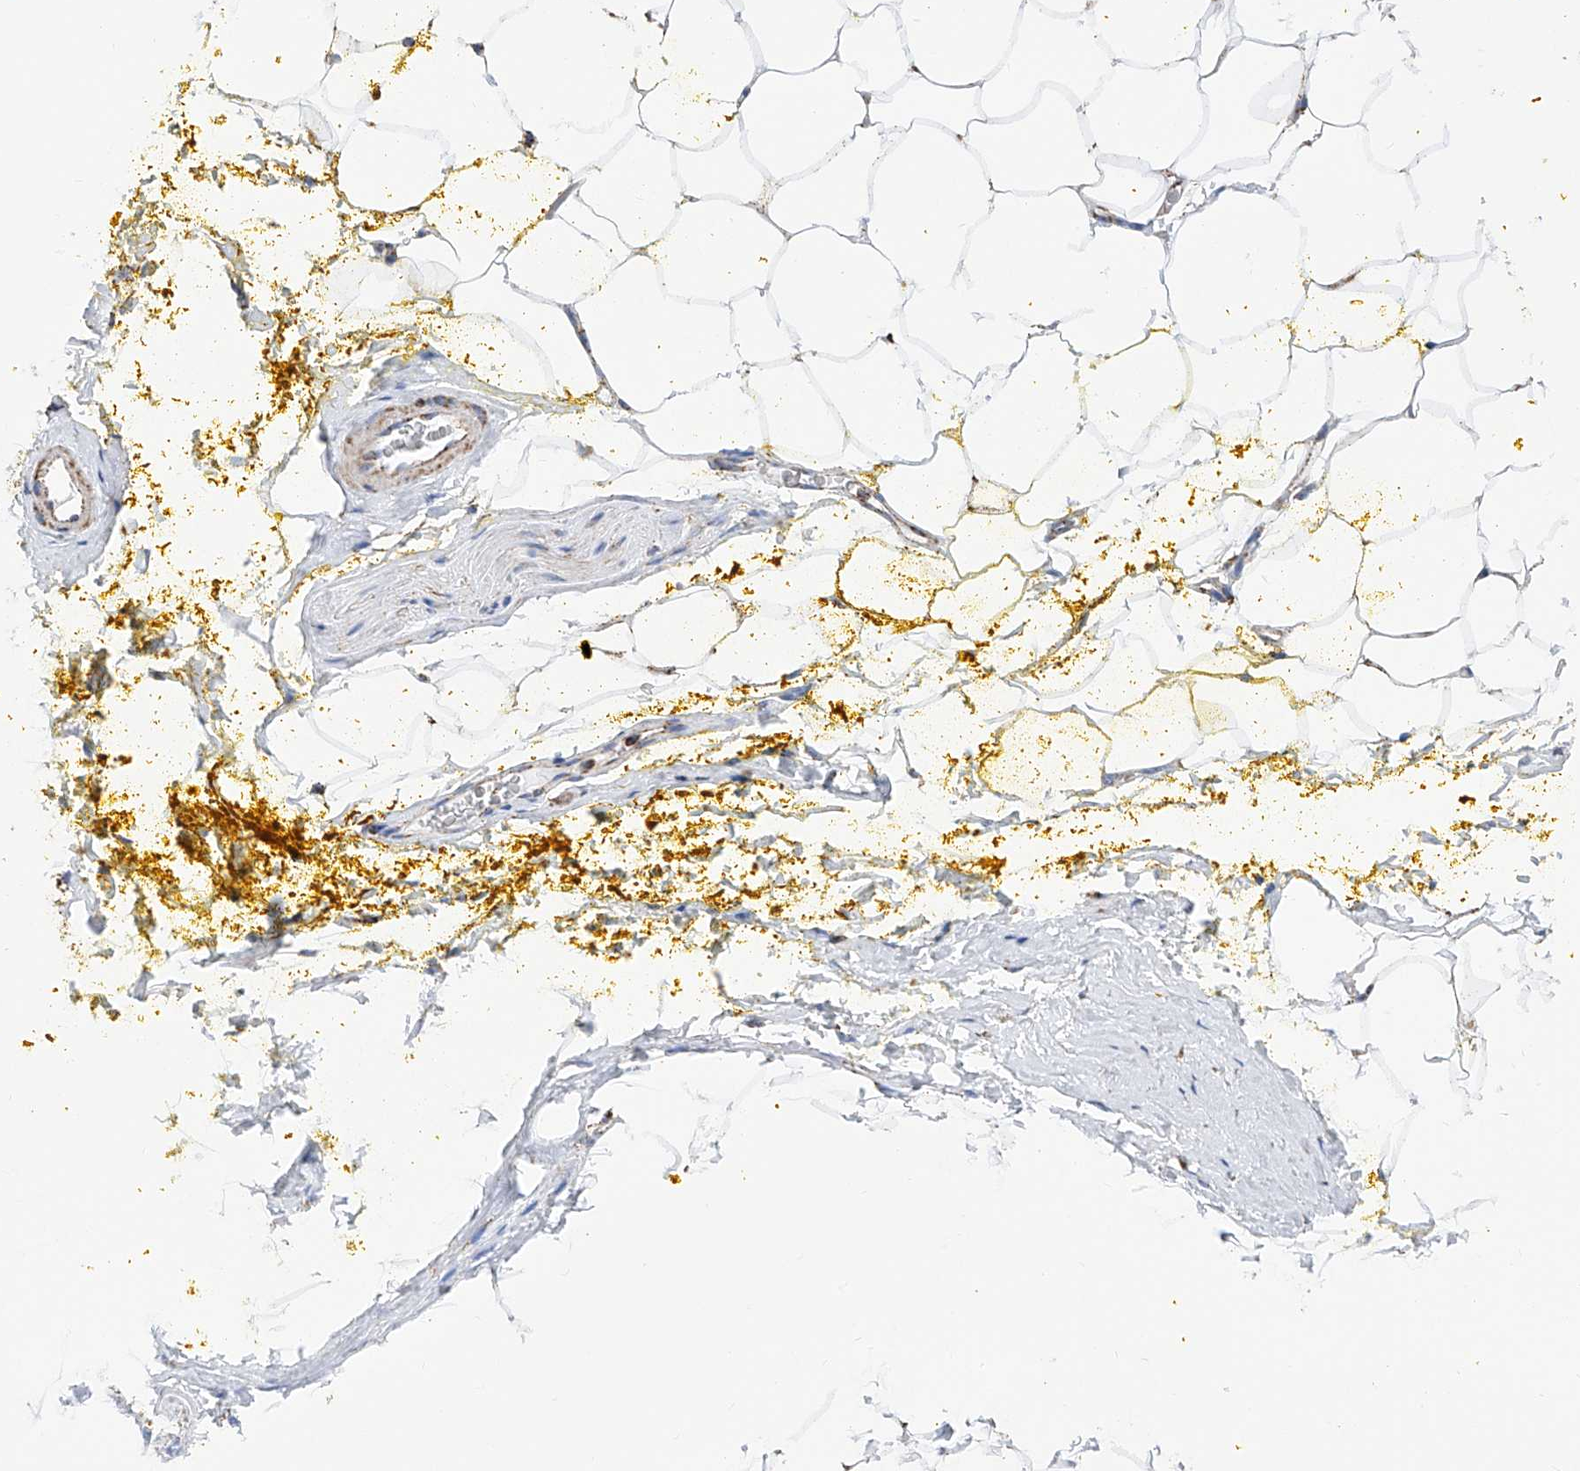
{"staining": {"intensity": "weak", "quantity": "25%-75%", "location": "cytoplasmic/membranous"}, "tissue": "adipose tissue", "cell_type": "Adipocytes", "image_type": "normal", "snomed": [{"axis": "morphology", "description": "Normal tissue, NOS"}, {"axis": "morphology", "description": "Adenocarcinoma, Low grade"}, {"axis": "topography", "description": "Prostate"}, {"axis": "topography", "description": "Peripheral nerve tissue"}], "caption": "Immunohistochemical staining of benign adipose tissue exhibits low levels of weak cytoplasmic/membranous staining in about 25%-75% of adipocytes.", "gene": "ATP5PF", "patient": {"sex": "male", "age": 63}}